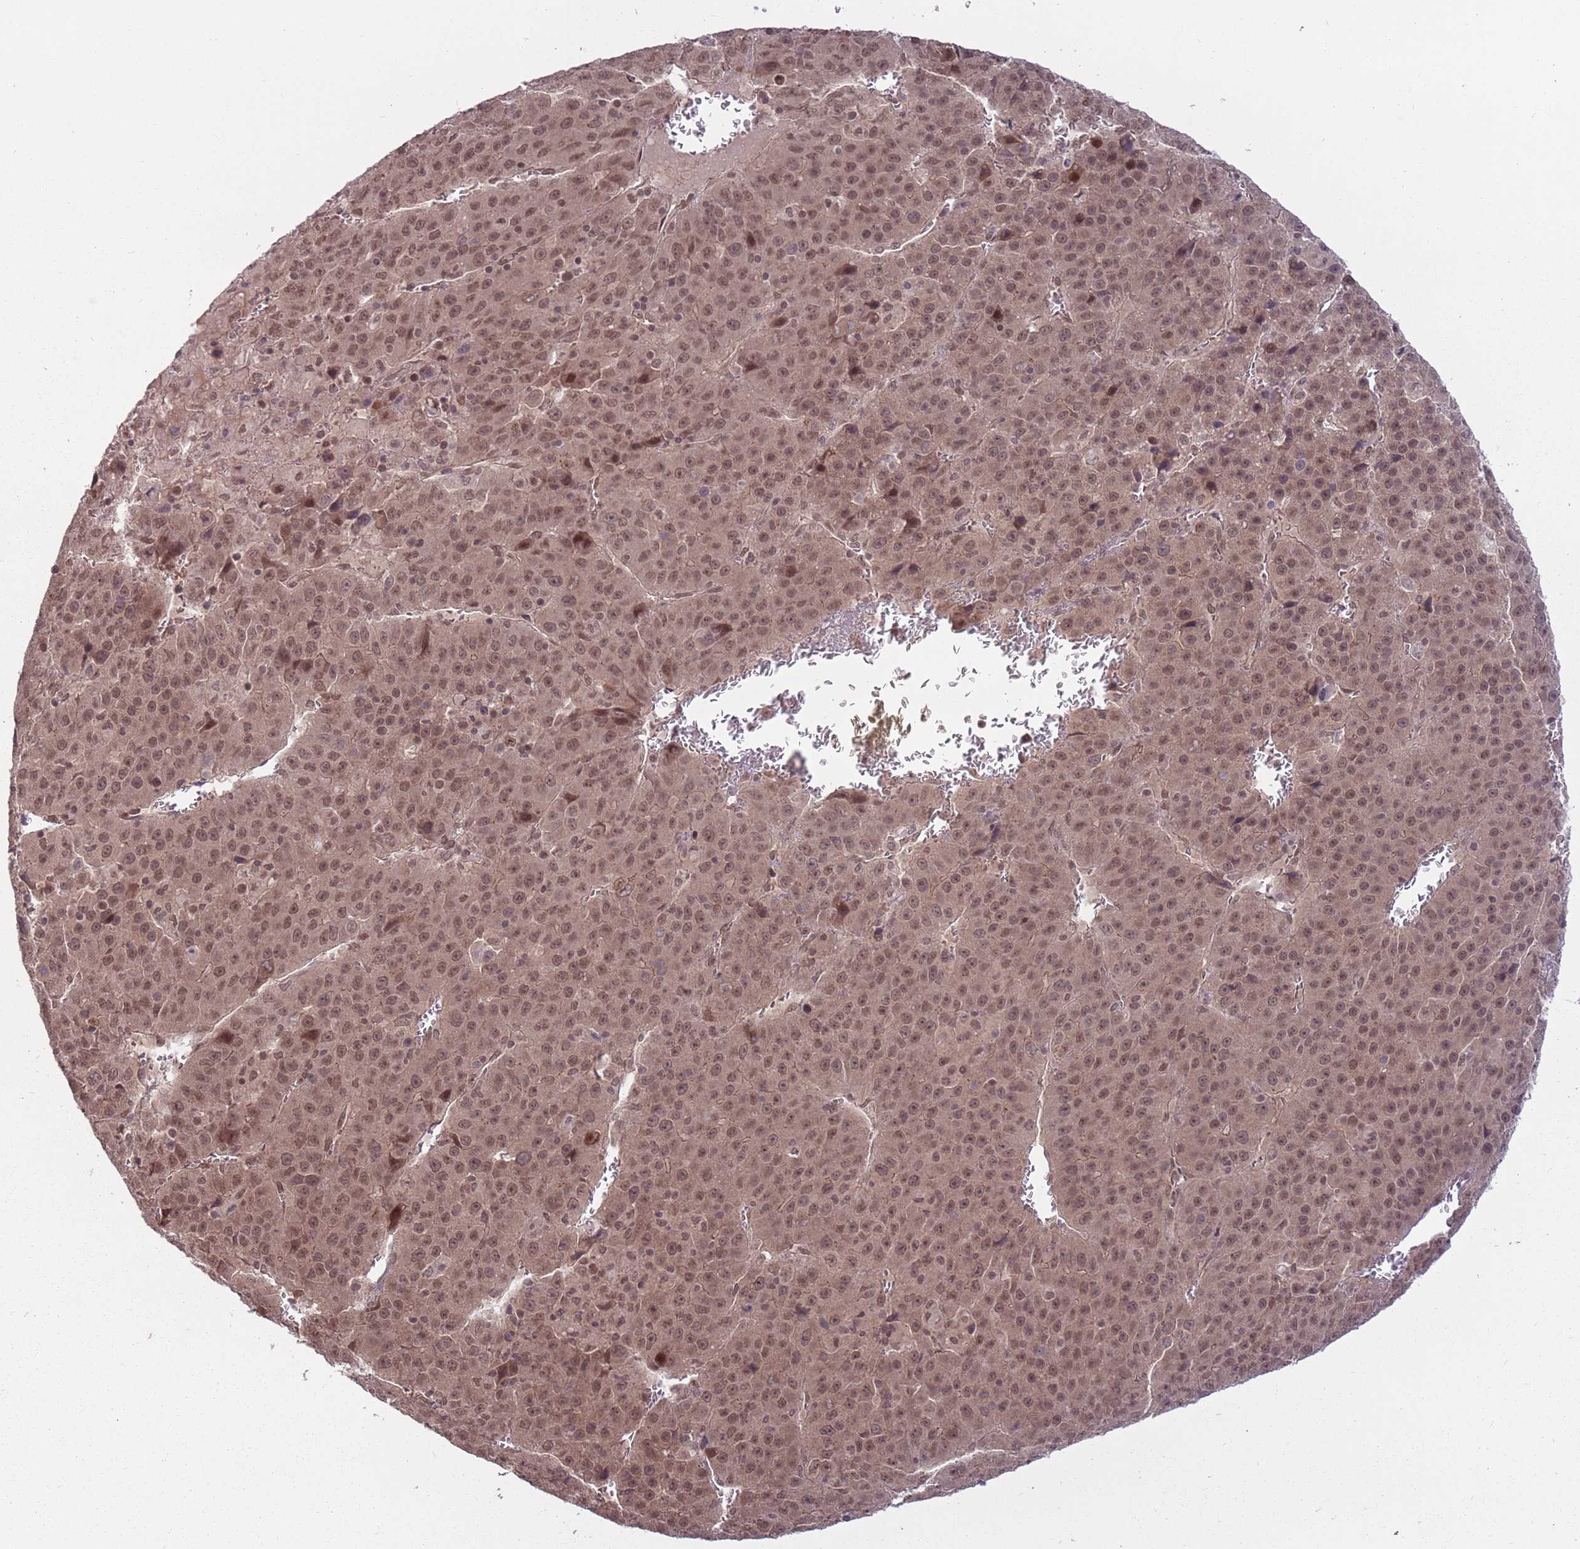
{"staining": {"intensity": "moderate", "quantity": ">75%", "location": "cytoplasmic/membranous,nuclear"}, "tissue": "liver cancer", "cell_type": "Tumor cells", "image_type": "cancer", "snomed": [{"axis": "morphology", "description": "Carcinoma, Hepatocellular, NOS"}, {"axis": "topography", "description": "Liver"}], "caption": "IHC (DAB) staining of hepatocellular carcinoma (liver) exhibits moderate cytoplasmic/membranous and nuclear protein staining in about >75% of tumor cells.", "gene": "ADAMTS3", "patient": {"sex": "female", "age": 53}}